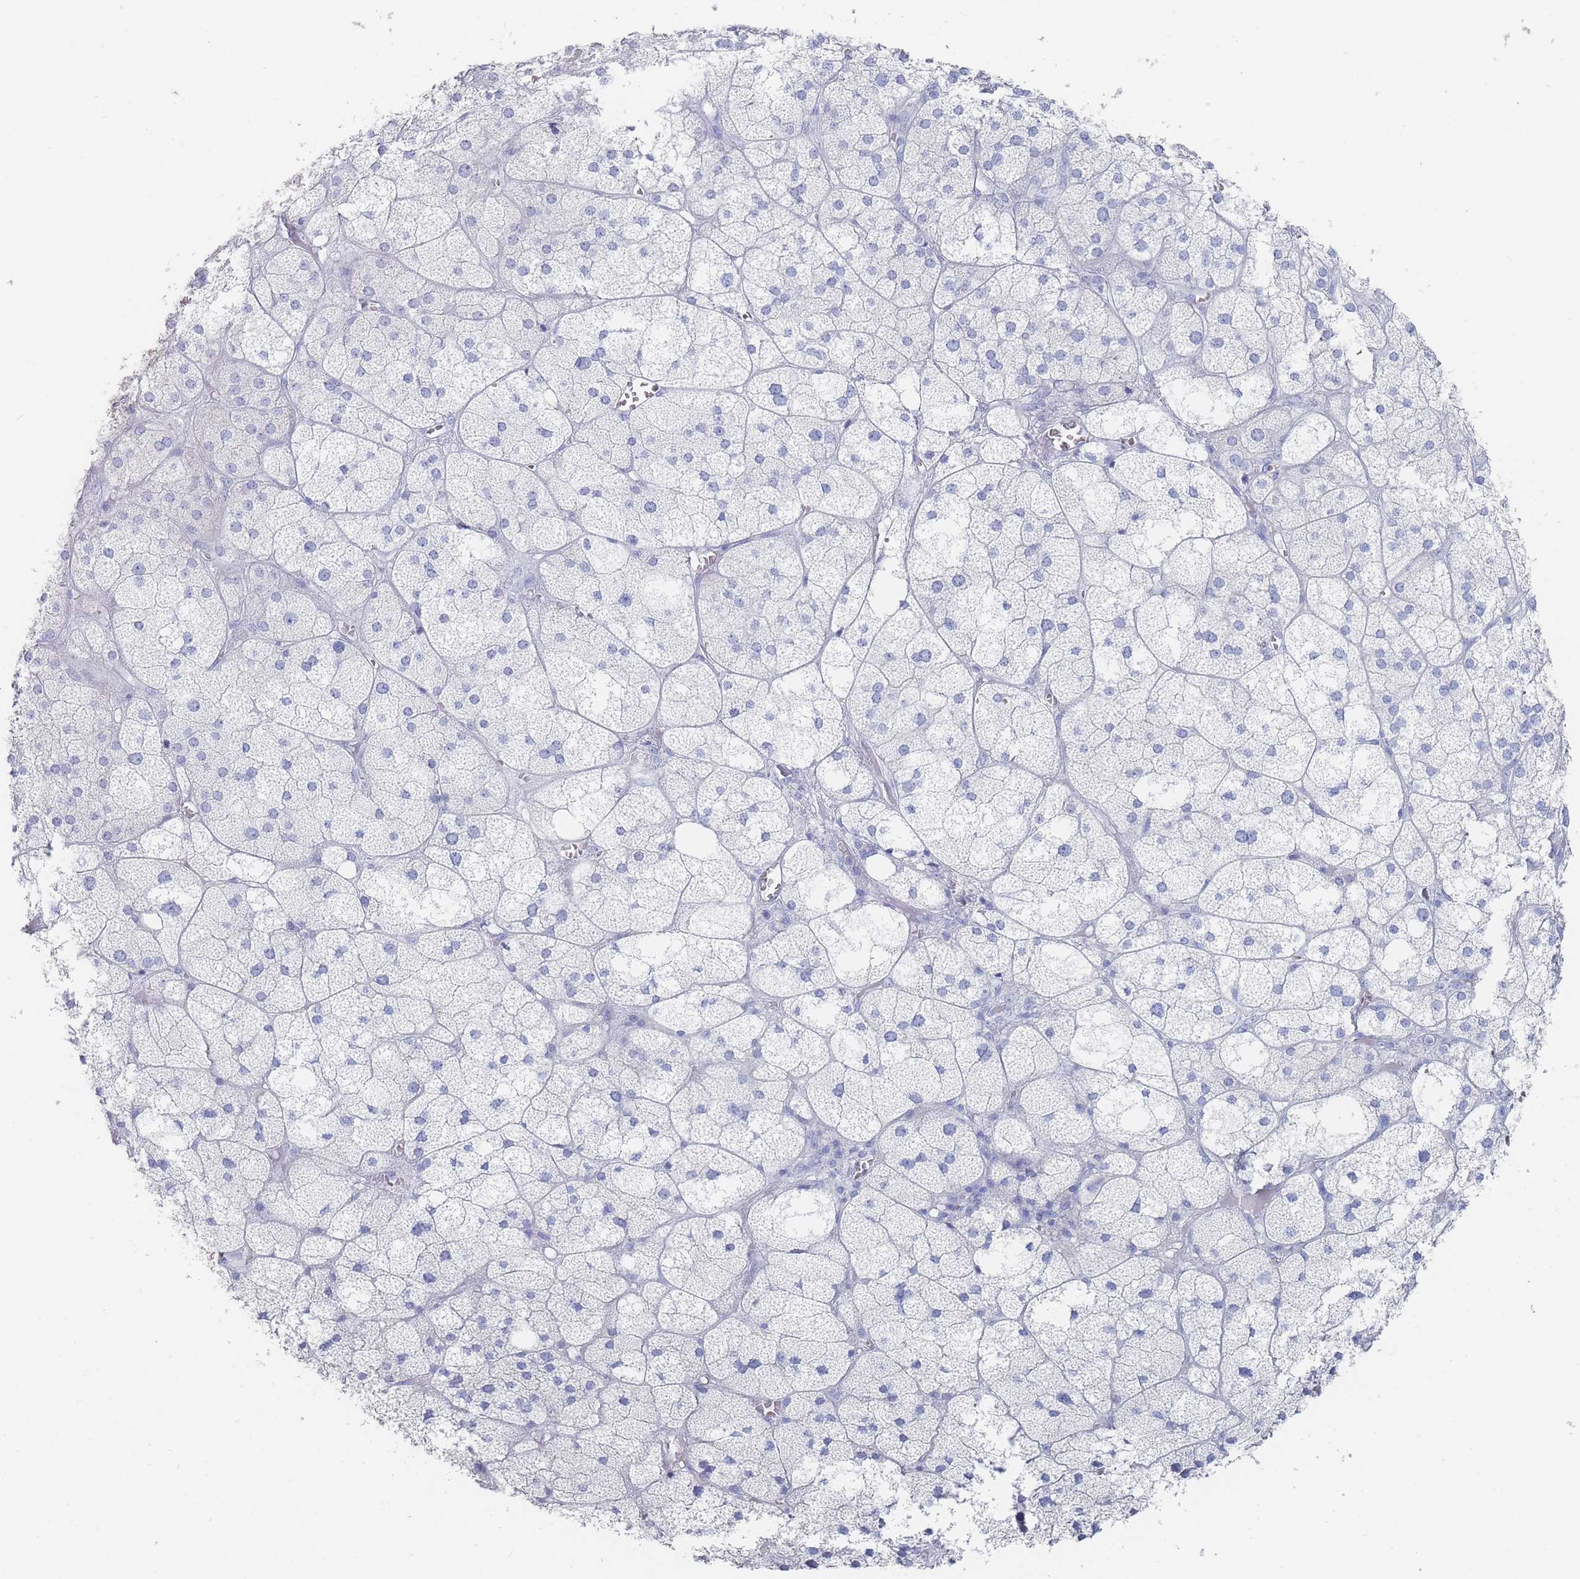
{"staining": {"intensity": "negative", "quantity": "none", "location": "none"}, "tissue": "adrenal gland", "cell_type": "Glandular cells", "image_type": "normal", "snomed": [{"axis": "morphology", "description": "Normal tissue, NOS"}, {"axis": "topography", "description": "Adrenal gland"}], "caption": "DAB immunohistochemical staining of unremarkable adrenal gland demonstrates no significant staining in glandular cells. The staining is performed using DAB (3,3'-diaminobenzidine) brown chromogen with nuclei counter-stained in using hematoxylin.", "gene": "SLC25A35", "patient": {"sex": "female", "age": 61}}